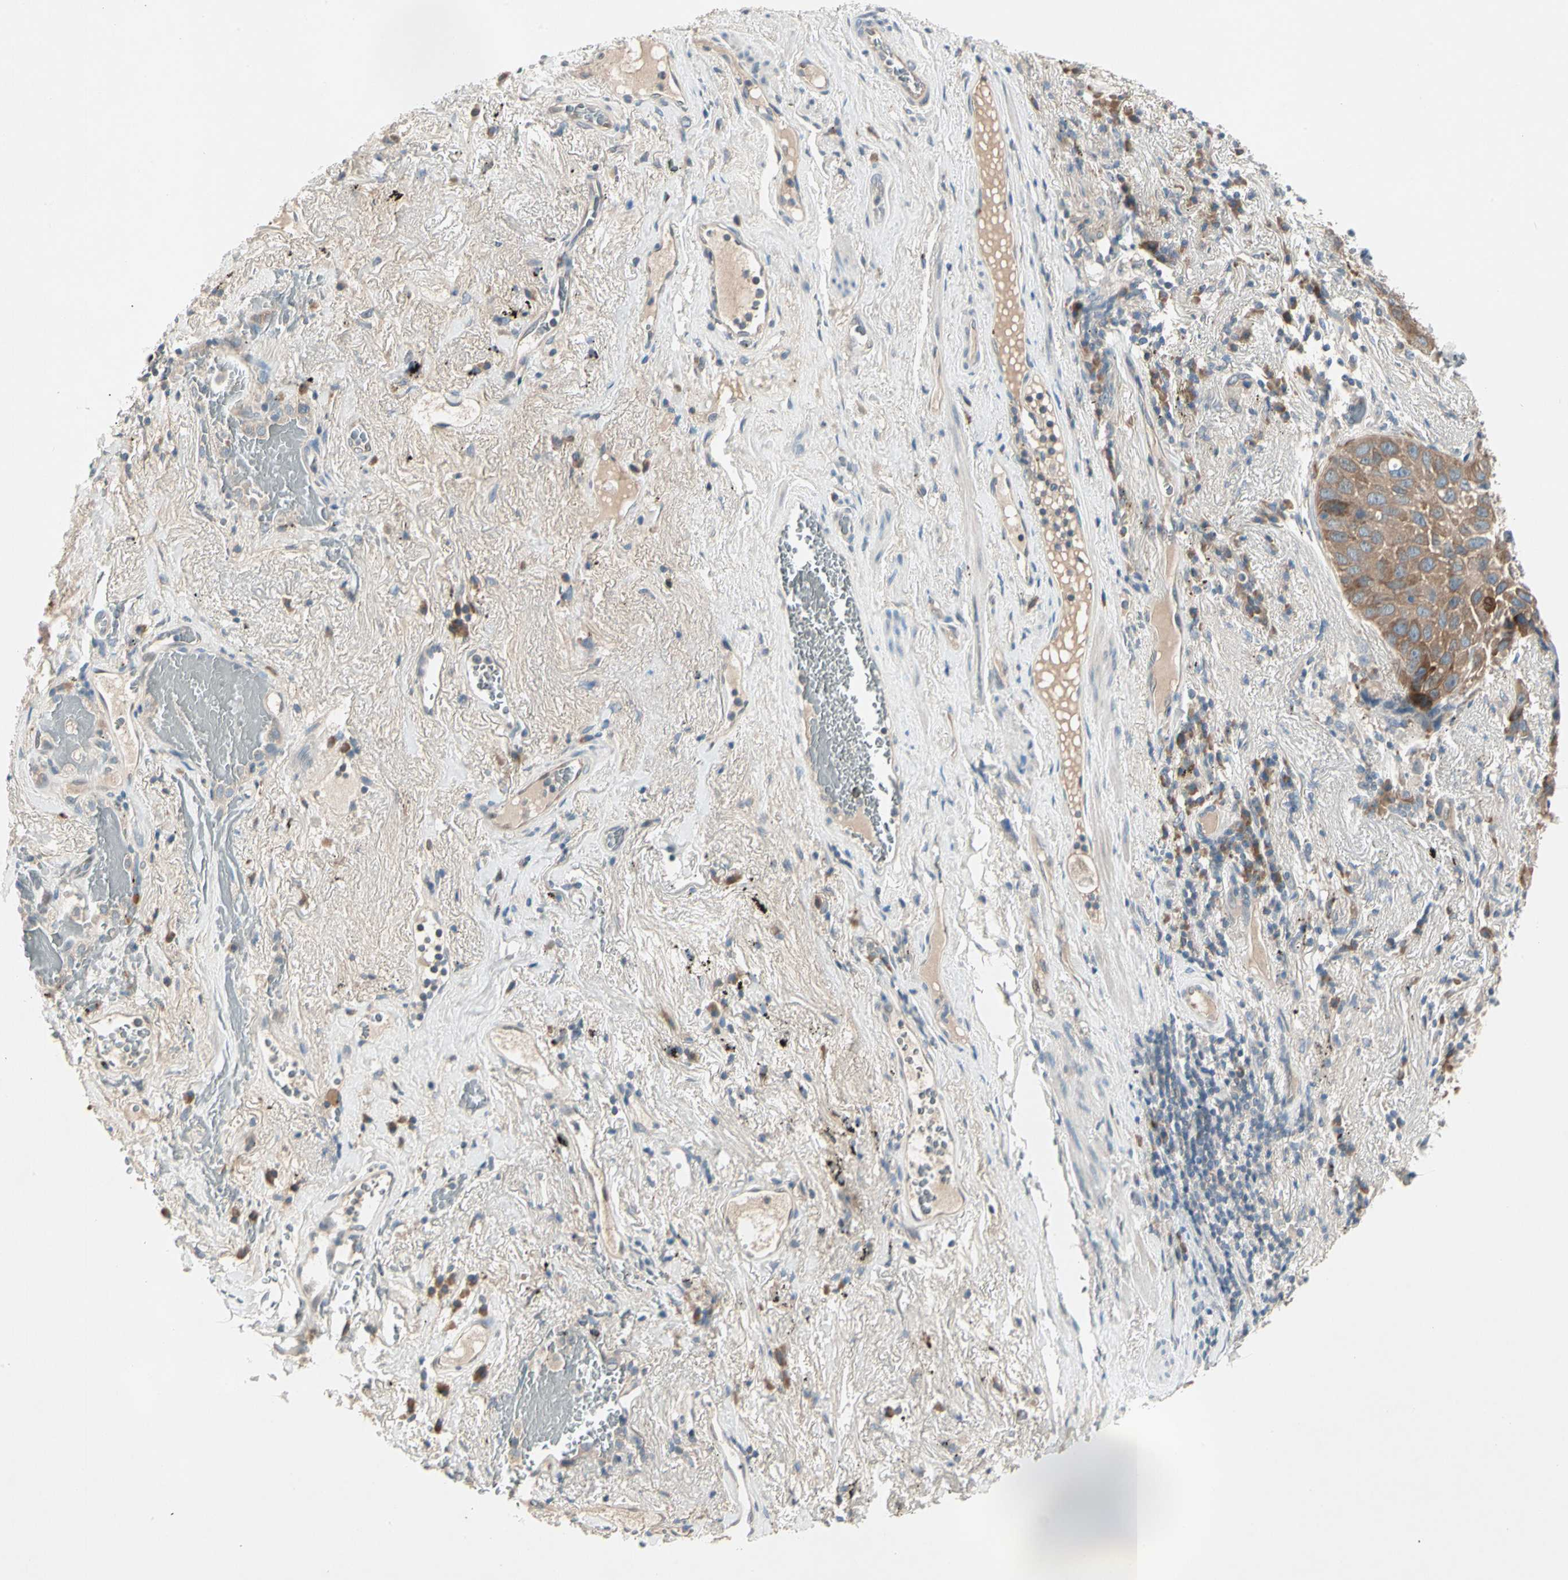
{"staining": {"intensity": "moderate", "quantity": ">75%", "location": "cytoplasmic/membranous"}, "tissue": "lung cancer", "cell_type": "Tumor cells", "image_type": "cancer", "snomed": [{"axis": "morphology", "description": "Squamous cell carcinoma, NOS"}, {"axis": "topography", "description": "Lung"}], "caption": "Lung squamous cell carcinoma stained with a brown dye shows moderate cytoplasmic/membranous positive staining in approximately >75% of tumor cells.", "gene": "IL1R1", "patient": {"sex": "male", "age": 57}}